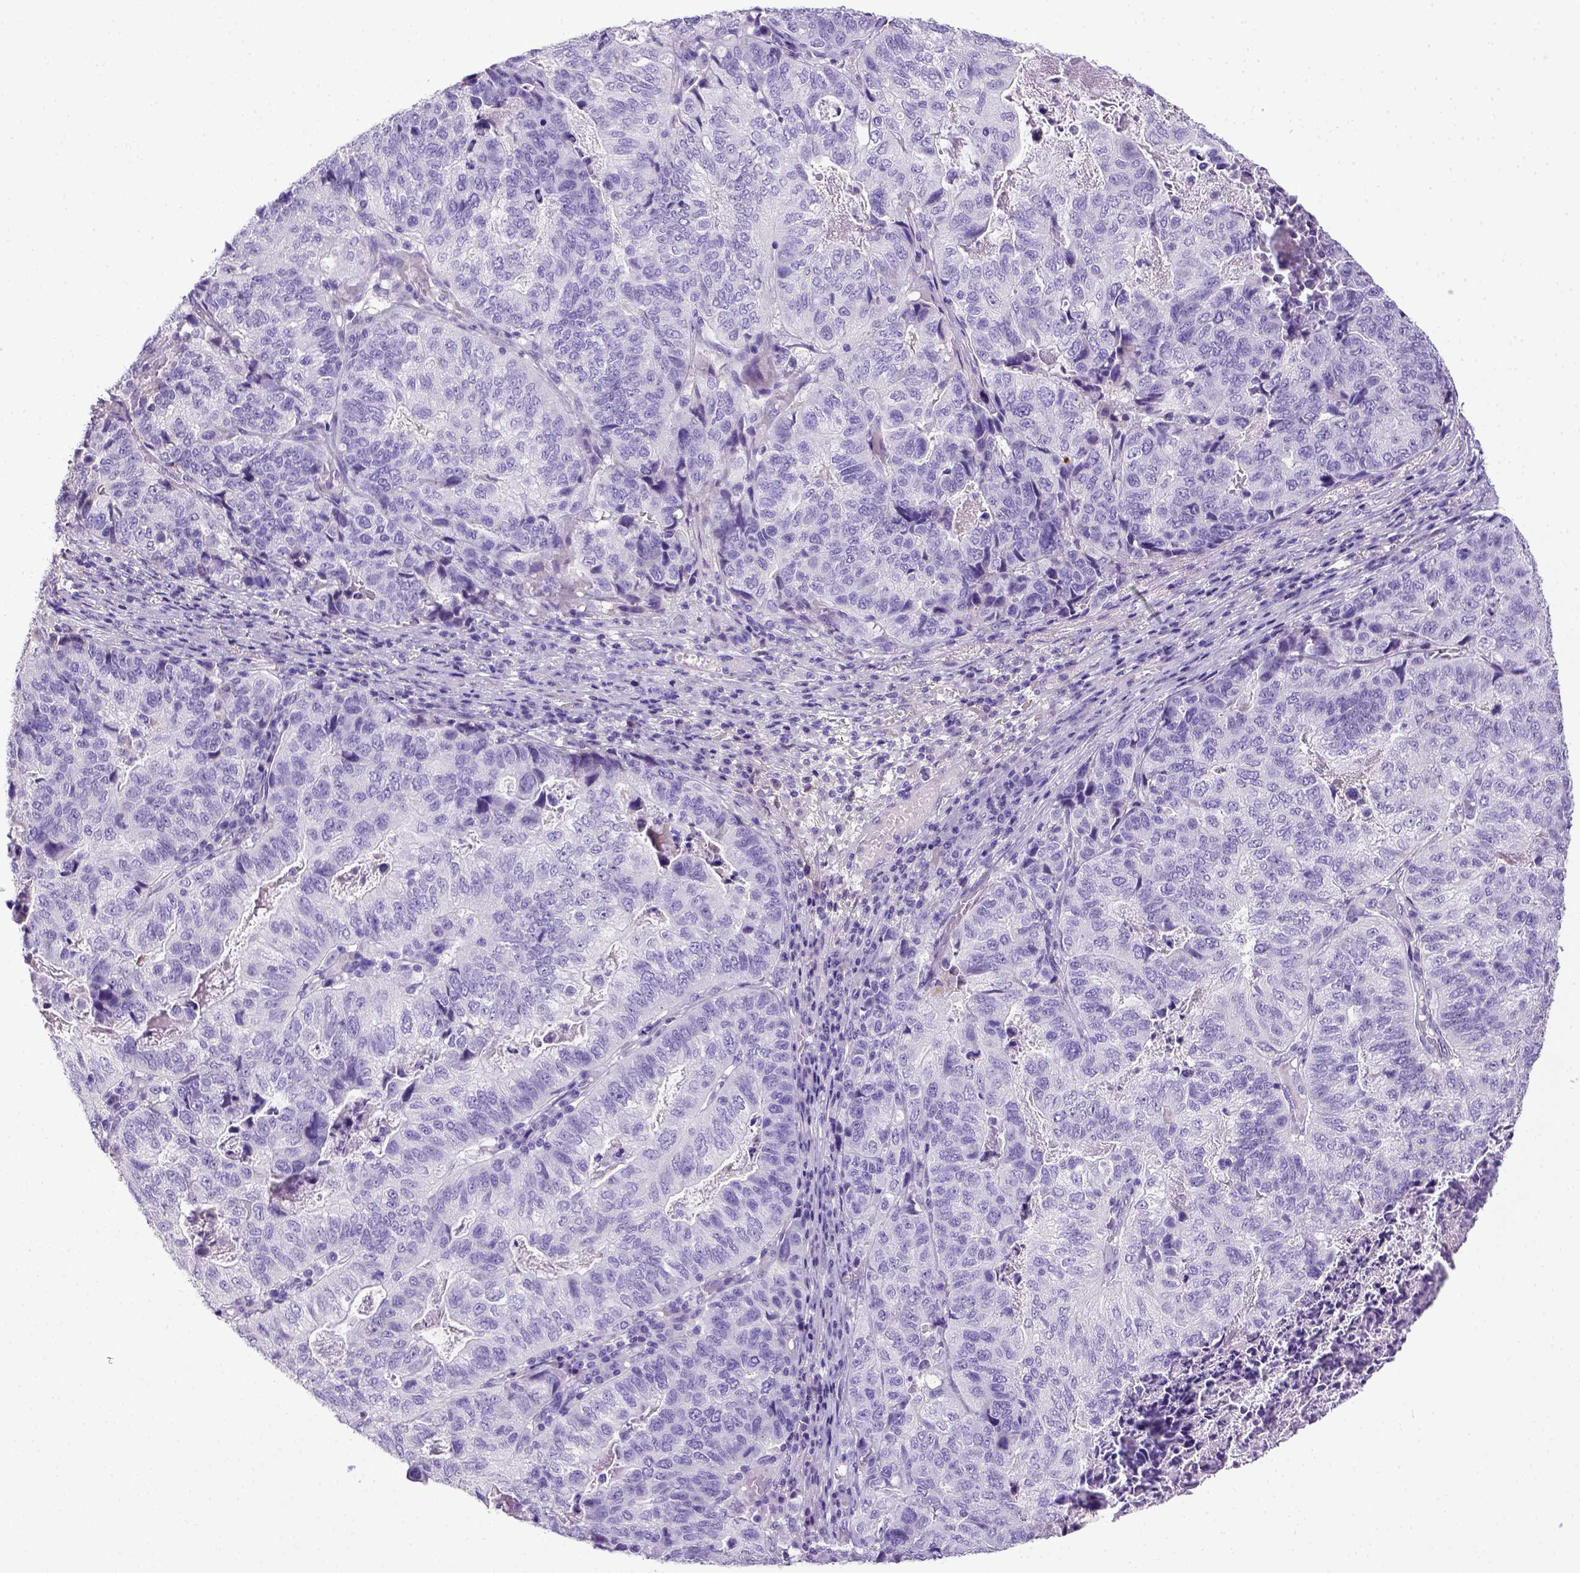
{"staining": {"intensity": "negative", "quantity": "none", "location": "none"}, "tissue": "stomach cancer", "cell_type": "Tumor cells", "image_type": "cancer", "snomed": [{"axis": "morphology", "description": "Adenocarcinoma, NOS"}, {"axis": "topography", "description": "Stomach, upper"}], "caption": "Micrograph shows no protein positivity in tumor cells of adenocarcinoma (stomach) tissue.", "gene": "ITIH4", "patient": {"sex": "female", "age": 67}}